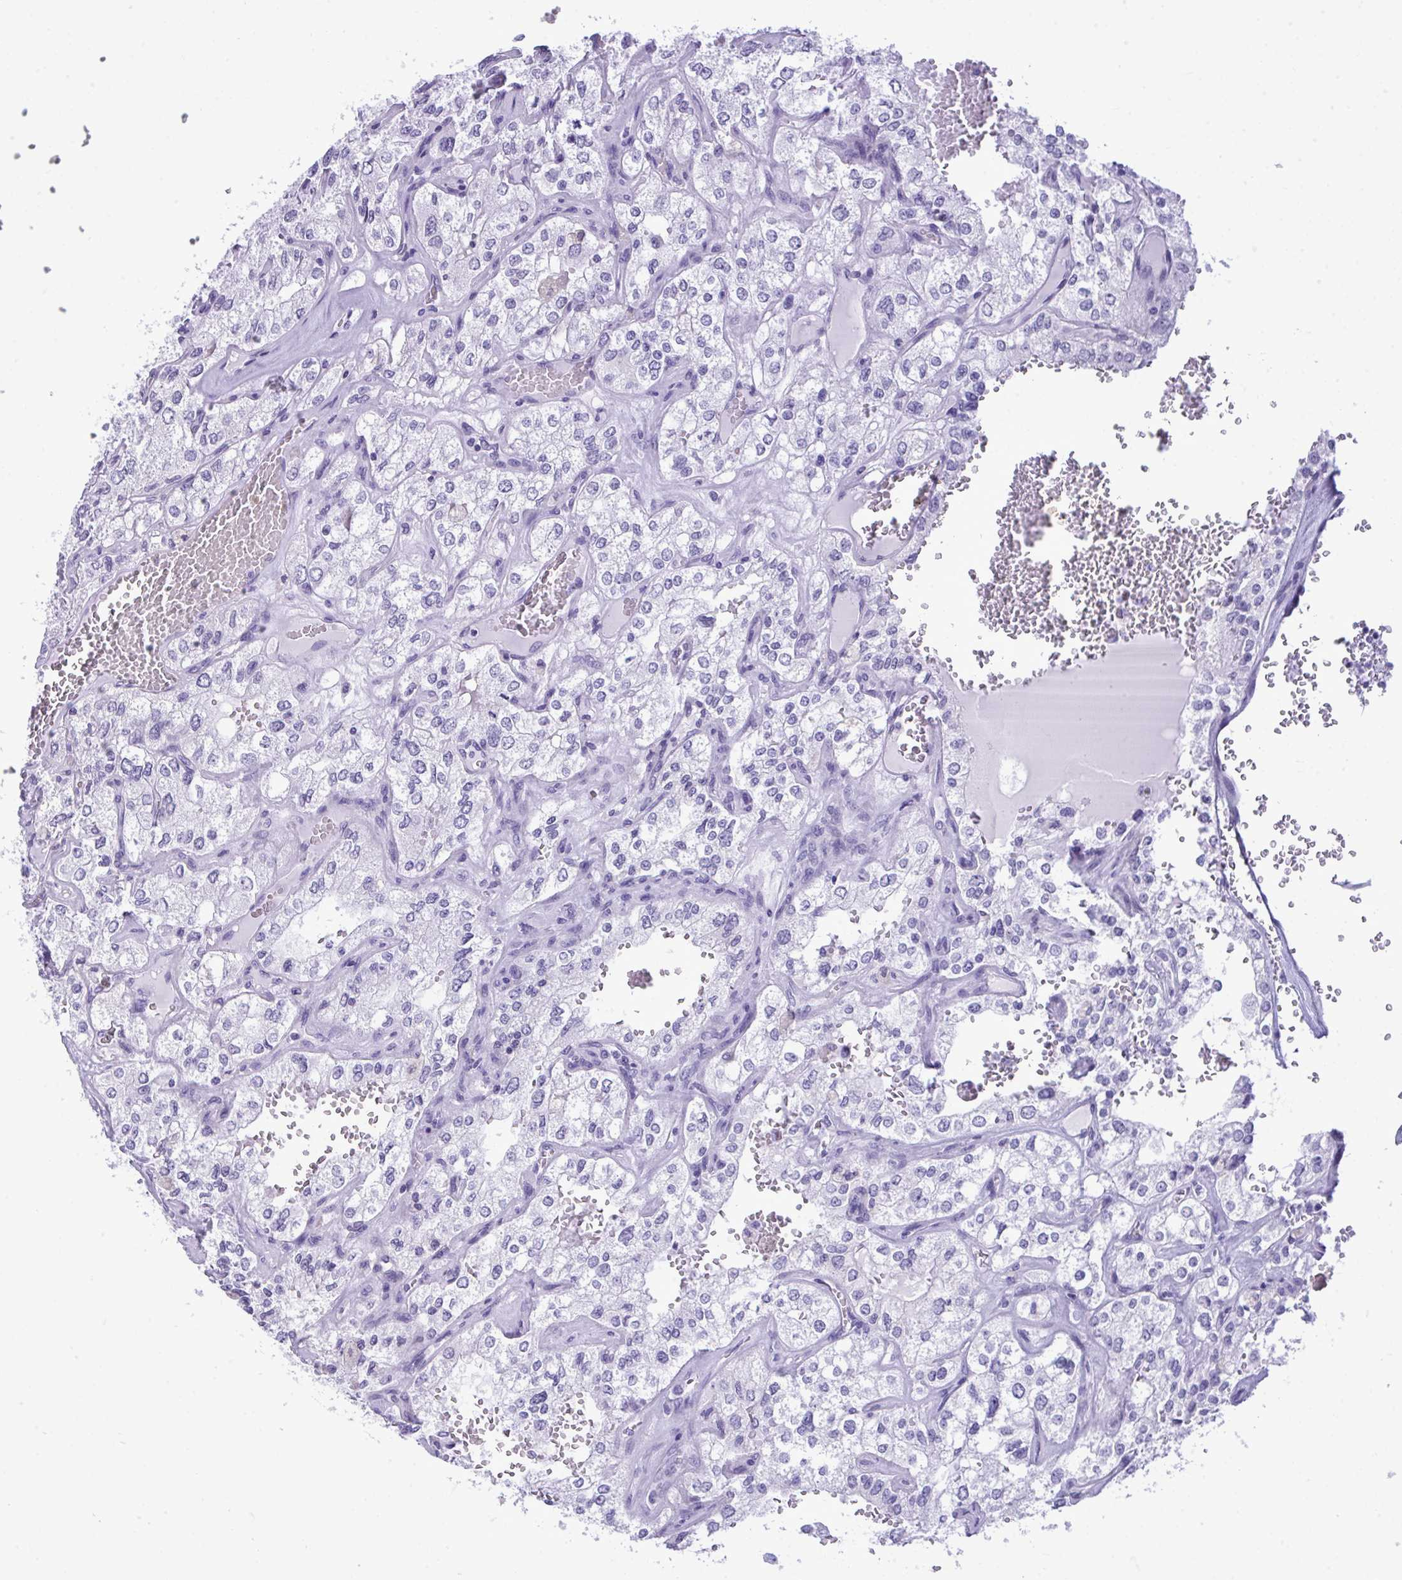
{"staining": {"intensity": "negative", "quantity": "none", "location": "none"}, "tissue": "renal cancer", "cell_type": "Tumor cells", "image_type": "cancer", "snomed": [{"axis": "morphology", "description": "Adenocarcinoma, NOS"}, {"axis": "topography", "description": "Kidney"}], "caption": "Renal cancer was stained to show a protein in brown. There is no significant staining in tumor cells.", "gene": "PRM2", "patient": {"sex": "female", "age": 70}}